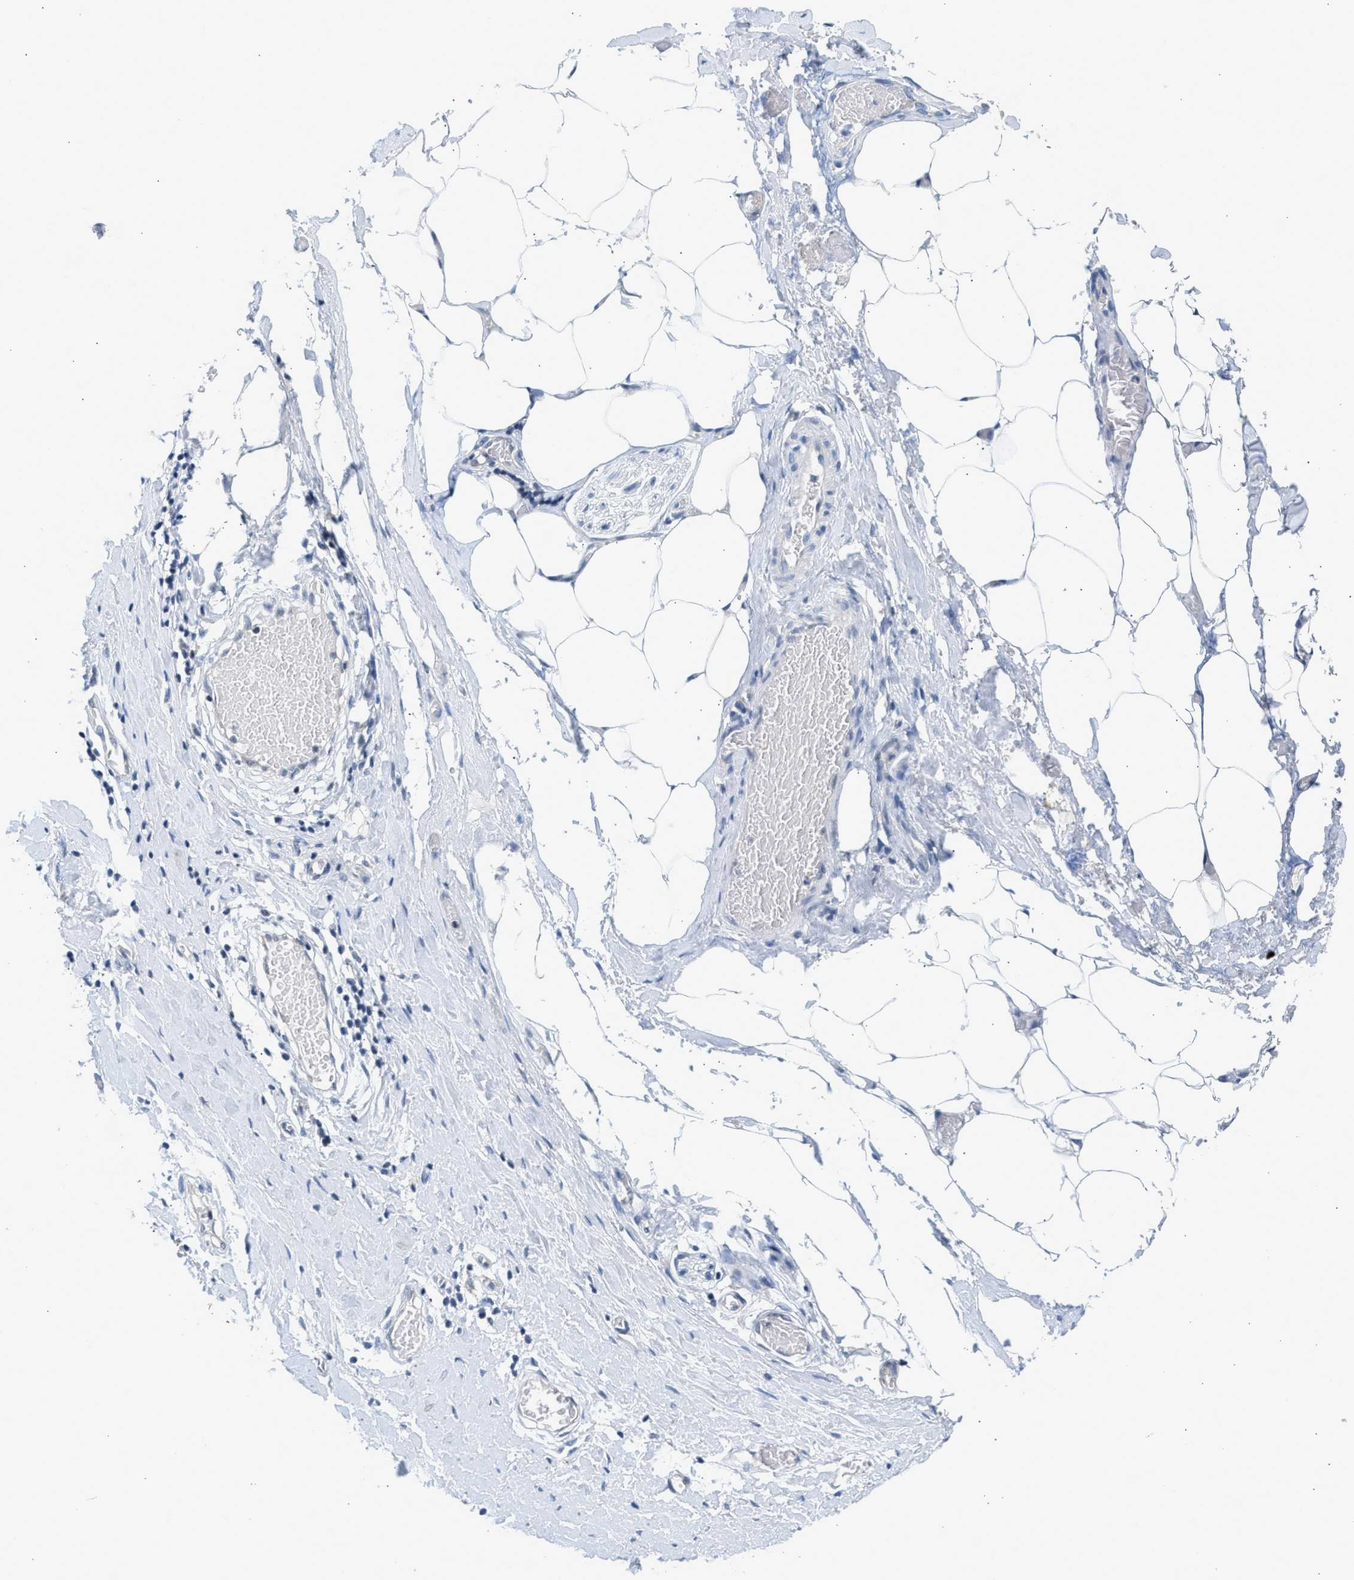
{"staining": {"intensity": "negative", "quantity": "none", "location": "none"}, "tissue": "adipose tissue", "cell_type": "Adipocytes", "image_type": "normal", "snomed": [{"axis": "morphology", "description": "Normal tissue, NOS"}, {"axis": "morphology", "description": "Adenocarcinoma, NOS"}, {"axis": "topography", "description": "Colon"}, {"axis": "topography", "description": "Peripheral nerve tissue"}], "caption": "An immunohistochemistry (IHC) micrograph of normal adipose tissue is shown. There is no staining in adipocytes of adipose tissue.", "gene": "OLIG3", "patient": {"sex": "male", "age": 14}}